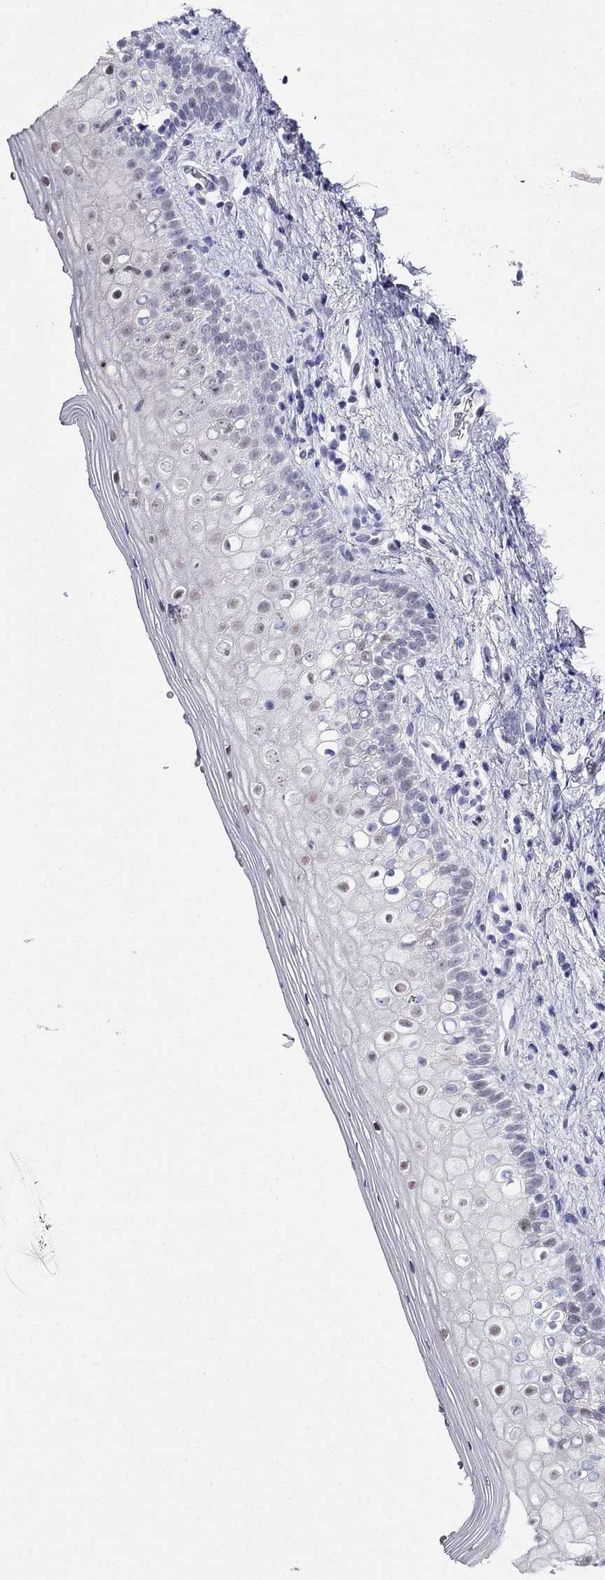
{"staining": {"intensity": "weak", "quantity": "25%-75%", "location": "nuclear"}, "tissue": "vagina", "cell_type": "Squamous epithelial cells", "image_type": "normal", "snomed": [{"axis": "morphology", "description": "Normal tissue, NOS"}, {"axis": "topography", "description": "Vagina"}], "caption": "Squamous epithelial cells exhibit weak nuclear staining in approximately 25%-75% of cells in benign vagina. The staining is performed using DAB (3,3'-diaminobenzidine) brown chromogen to label protein expression. The nuclei are counter-stained blue using hematoxylin.", "gene": "PPM1G", "patient": {"sex": "female", "age": 47}}